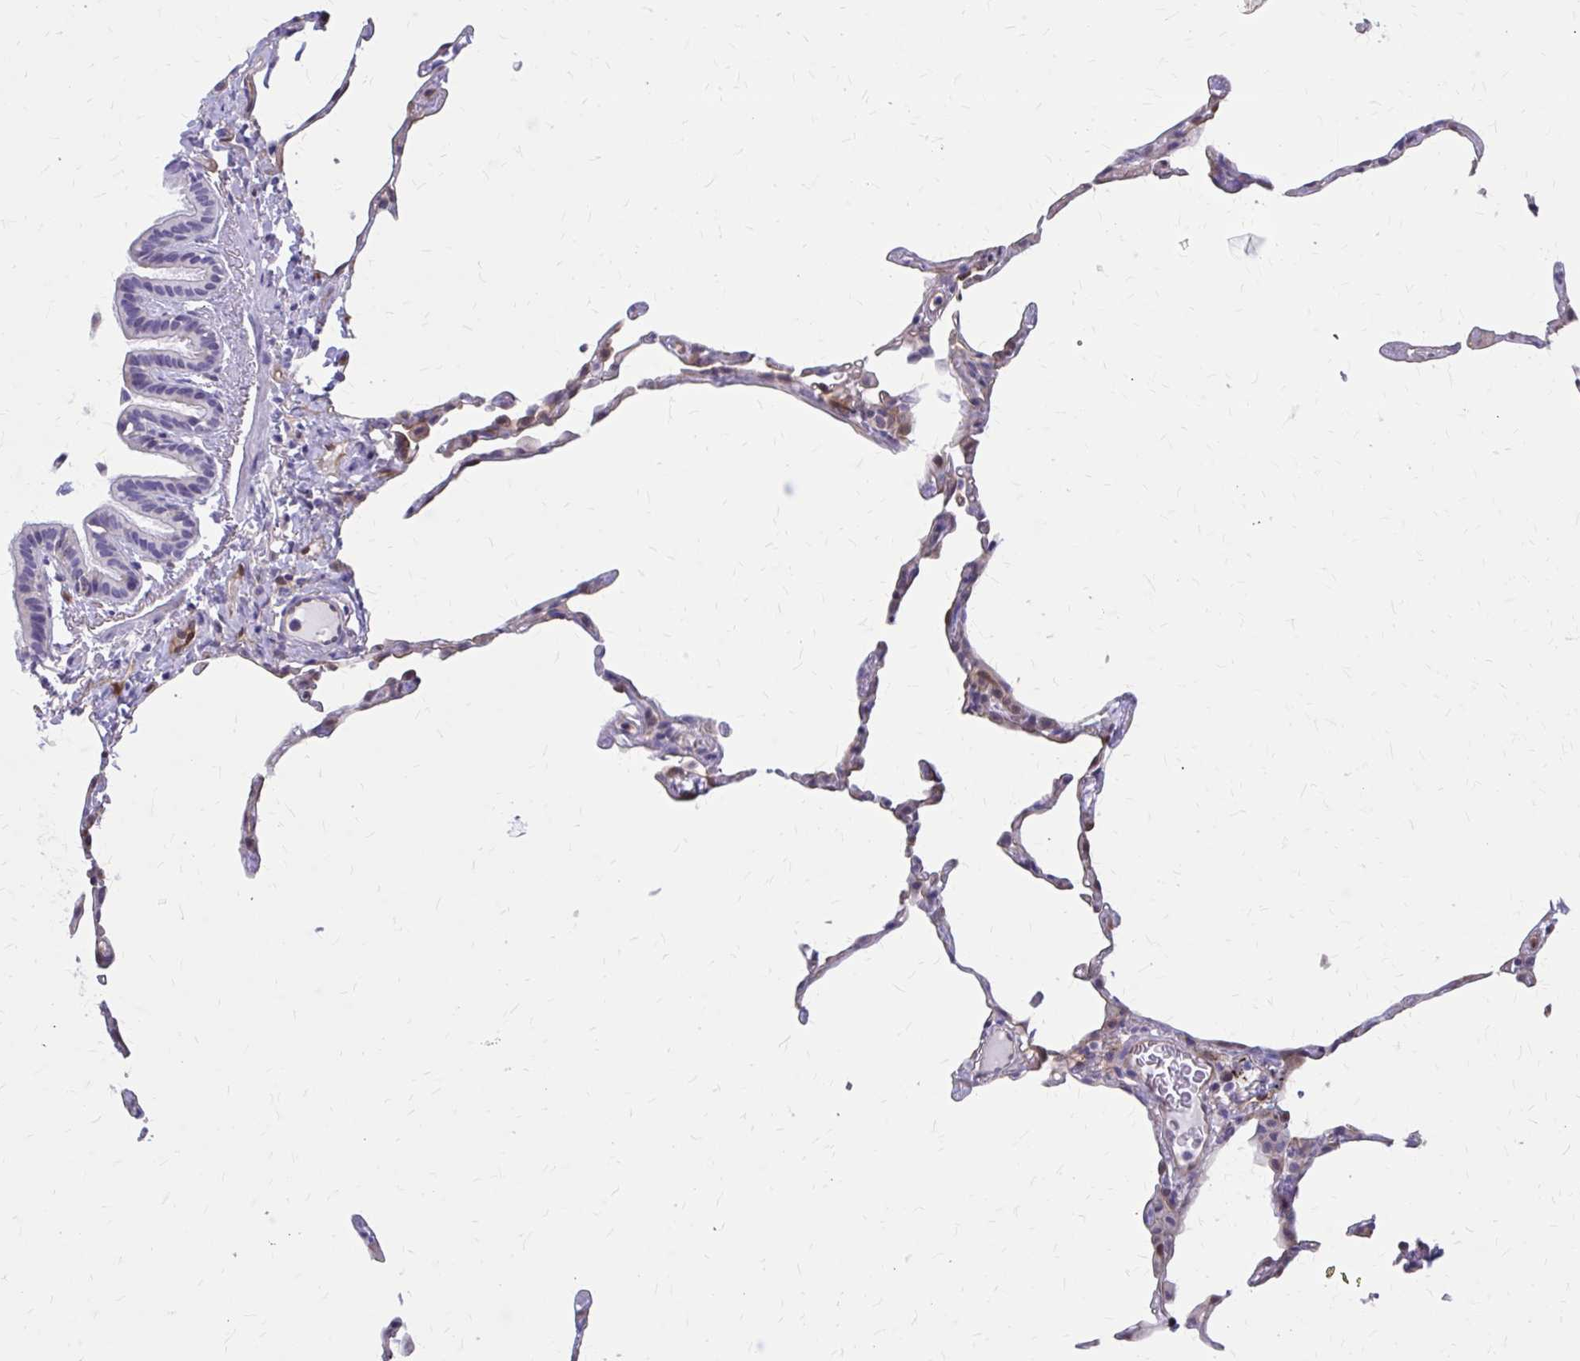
{"staining": {"intensity": "moderate", "quantity": "25%-75%", "location": "cytoplasmic/membranous"}, "tissue": "lung", "cell_type": "Alveolar cells", "image_type": "normal", "snomed": [{"axis": "morphology", "description": "Normal tissue, NOS"}, {"axis": "topography", "description": "Lung"}], "caption": "Protein expression analysis of unremarkable lung shows moderate cytoplasmic/membranous positivity in approximately 25%-75% of alveolar cells.", "gene": "CLIC2", "patient": {"sex": "female", "age": 57}}